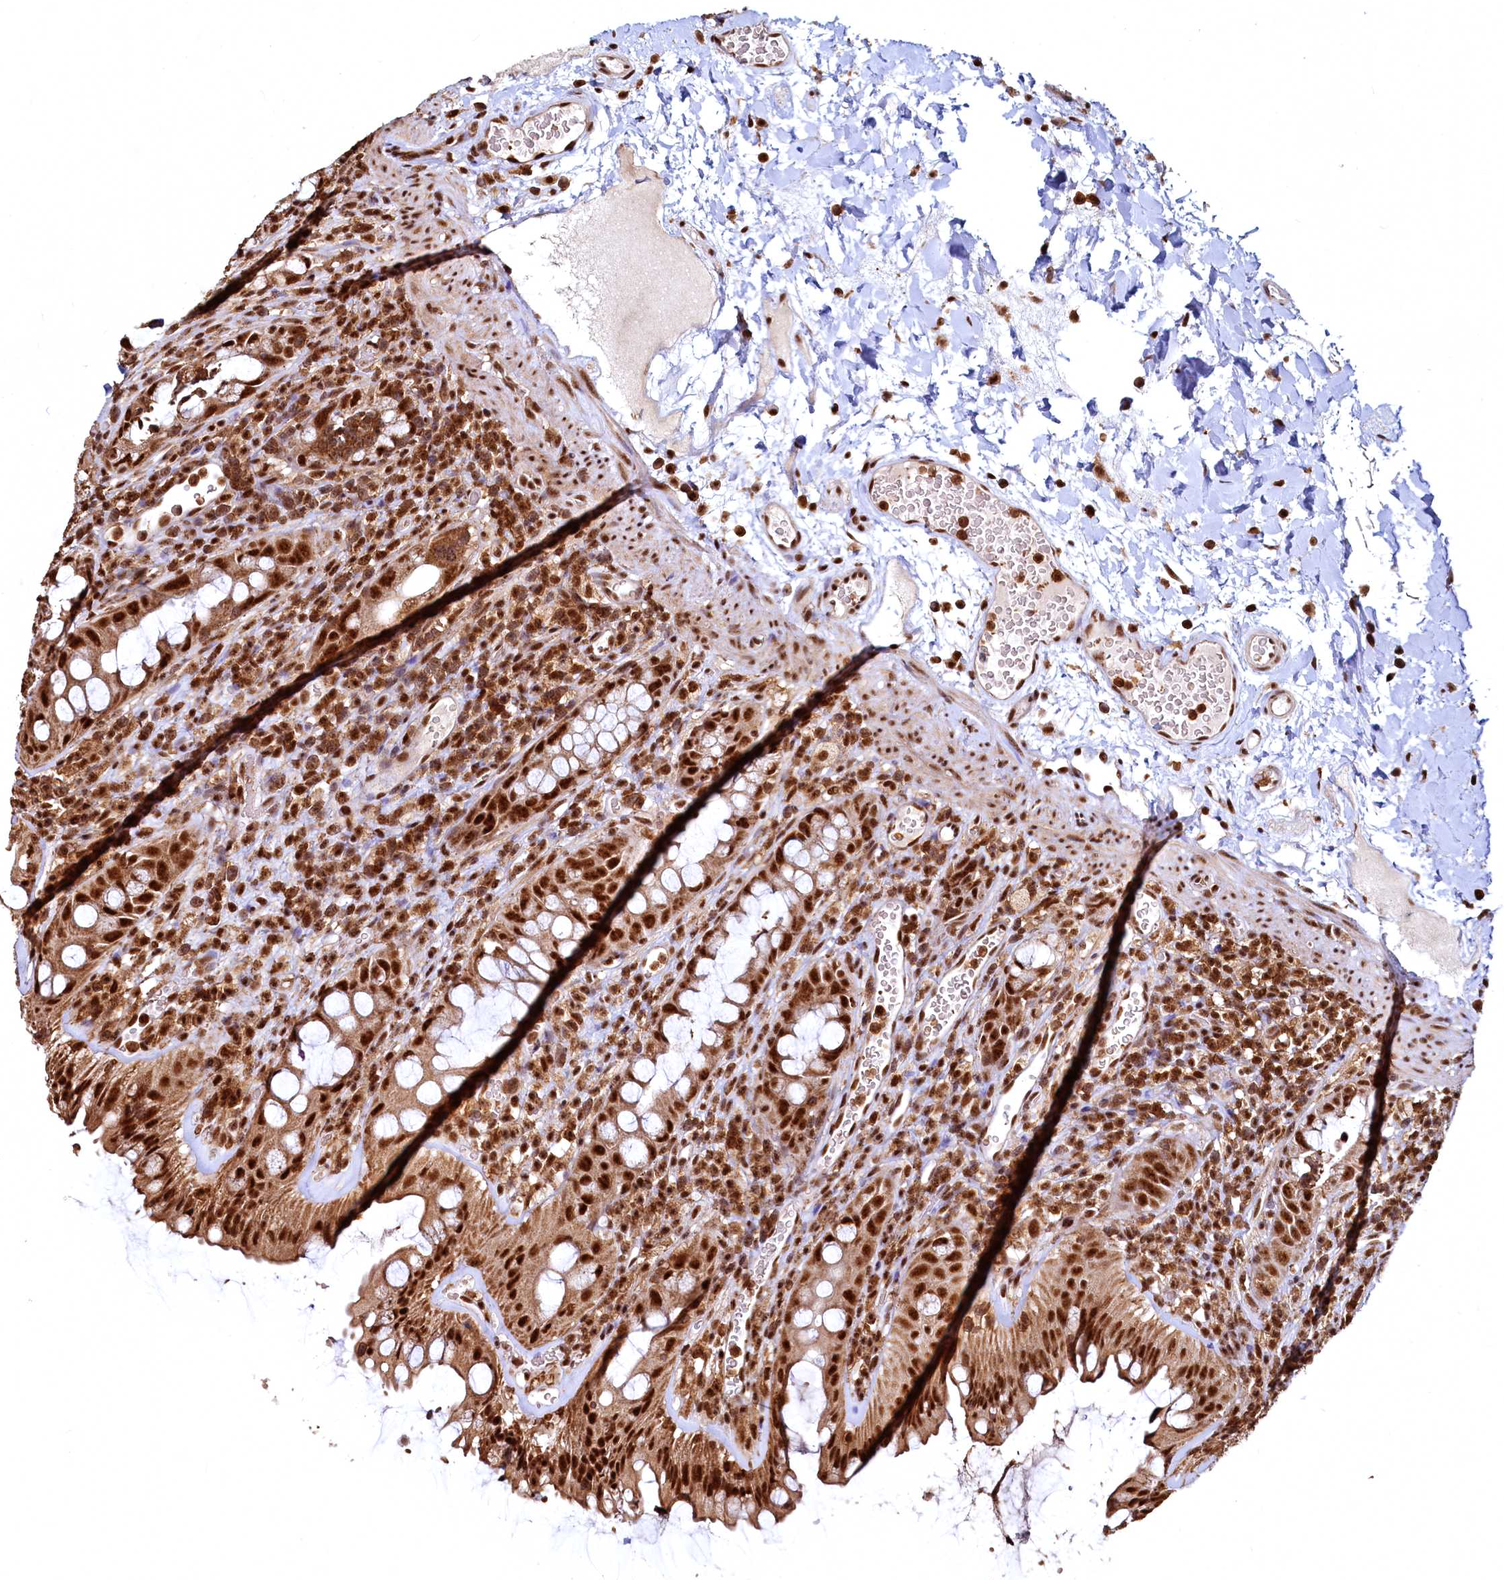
{"staining": {"intensity": "strong", "quantity": ">75%", "location": "nuclear"}, "tissue": "rectum", "cell_type": "Glandular cells", "image_type": "normal", "snomed": [{"axis": "morphology", "description": "Normal tissue, NOS"}, {"axis": "topography", "description": "Rectum"}], "caption": "A histopathology image of rectum stained for a protein shows strong nuclear brown staining in glandular cells. (Brightfield microscopy of DAB IHC at high magnification).", "gene": "RSRC2", "patient": {"sex": "female", "age": 57}}